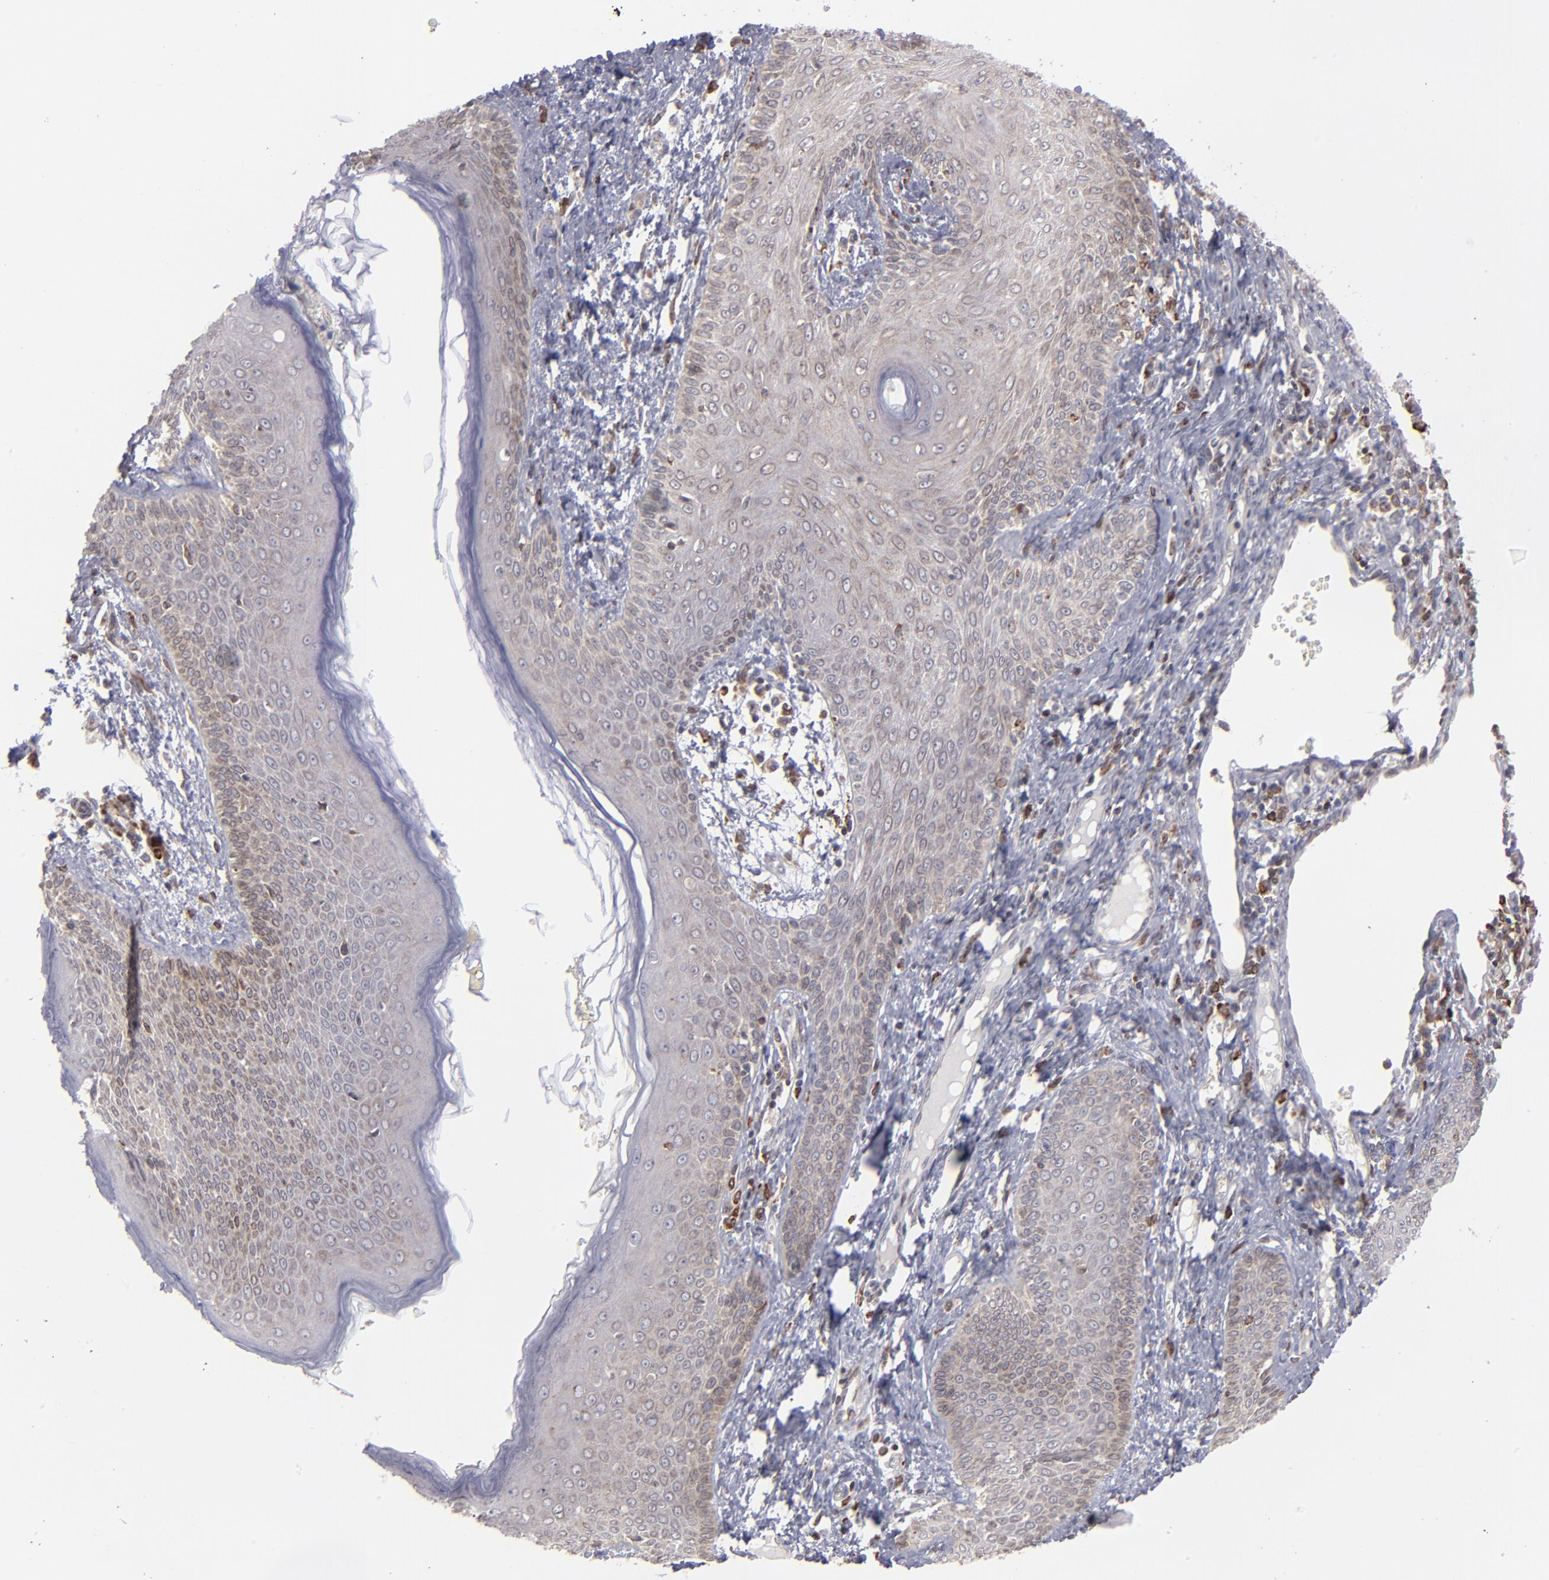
{"staining": {"intensity": "weak", "quantity": ">75%", "location": "cytoplasmic/membranous"}, "tissue": "skin cancer", "cell_type": "Tumor cells", "image_type": "cancer", "snomed": [{"axis": "morphology", "description": "Basal cell carcinoma"}, {"axis": "topography", "description": "Skin"}], "caption": "Skin basal cell carcinoma was stained to show a protein in brown. There is low levels of weak cytoplasmic/membranous staining in about >75% of tumor cells. (brown staining indicates protein expression, while blue staining denotes nuclei).", "gene": "TMX1", "patient": {"sex": "female", "age": 64}}